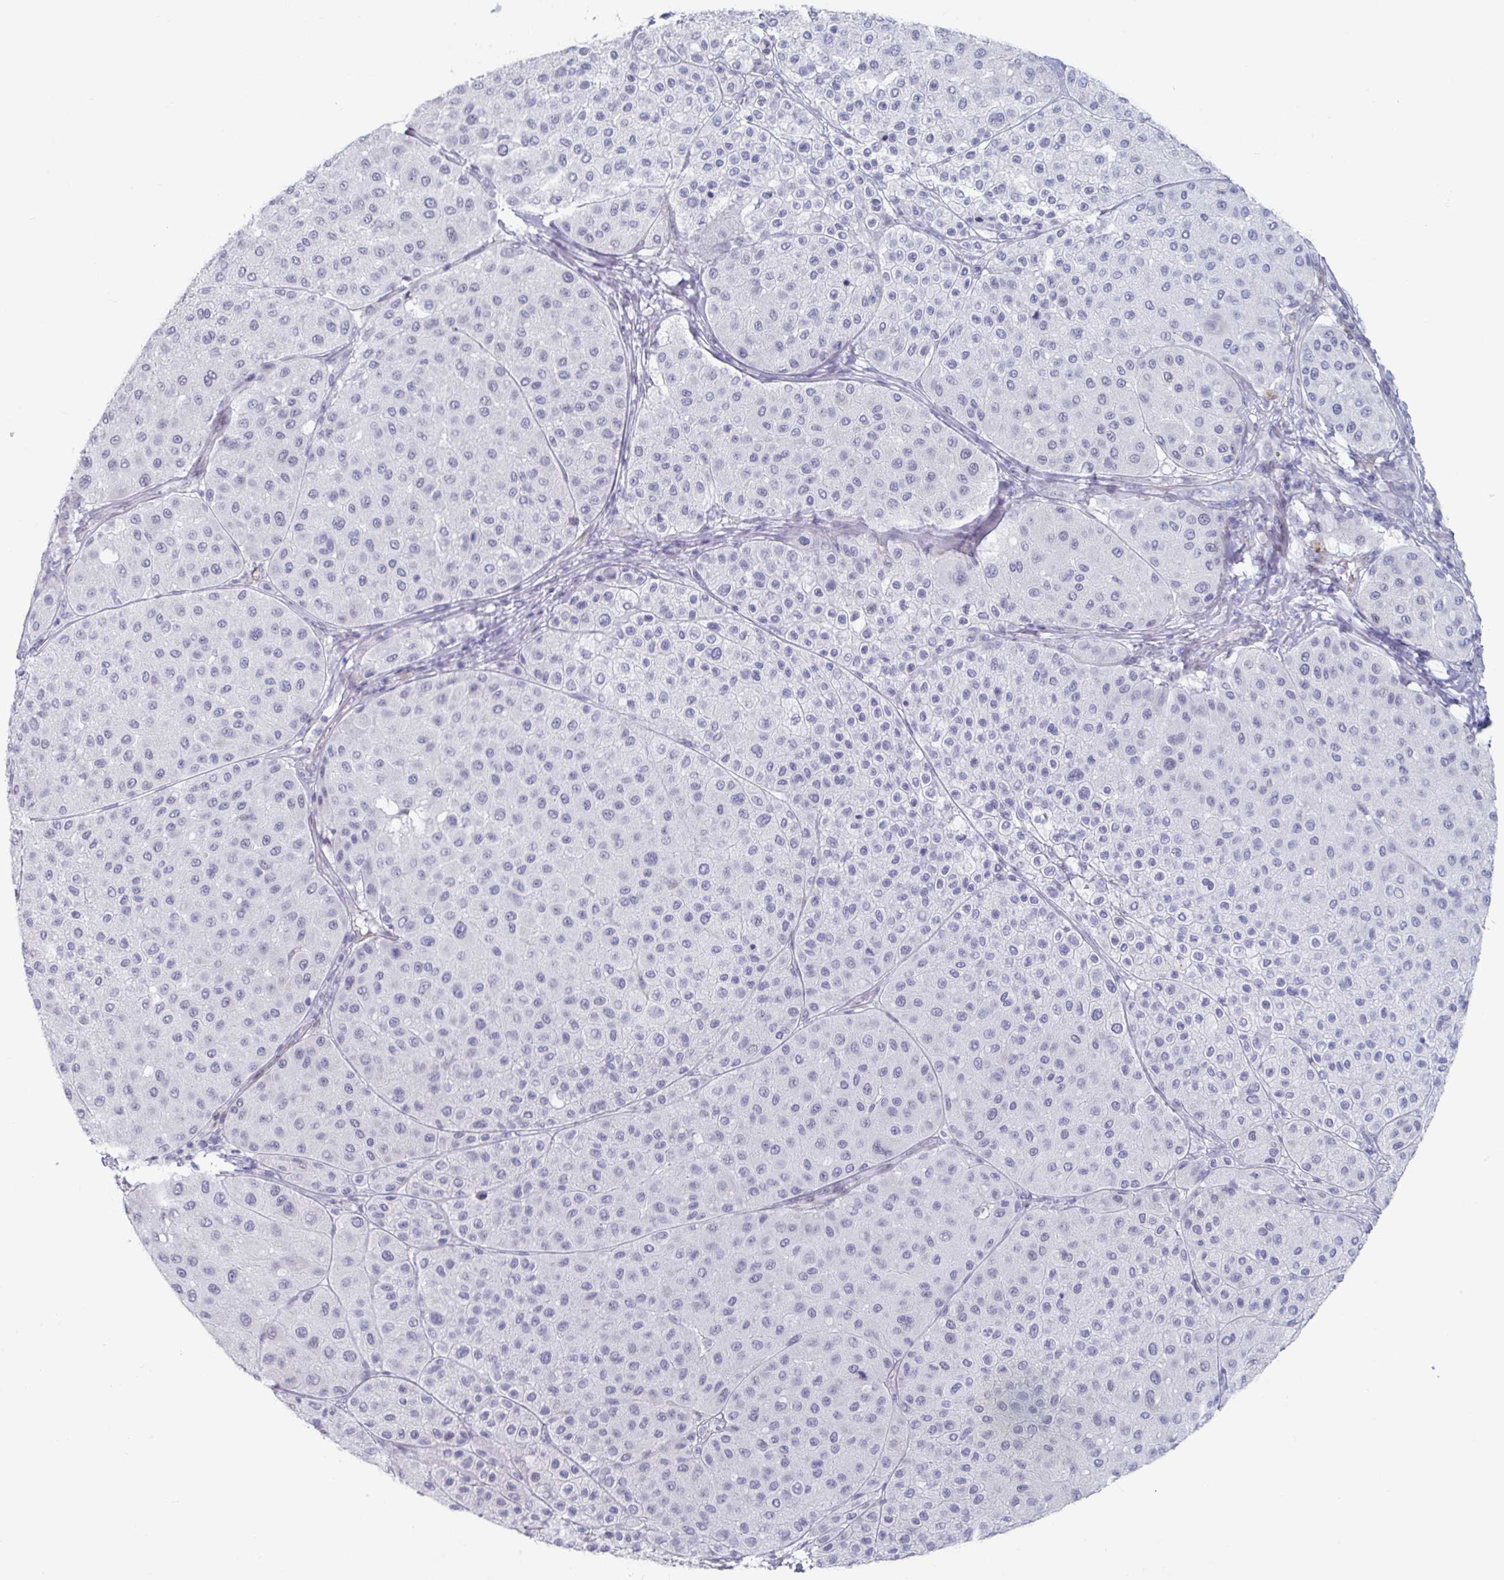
{"staining": {"intensity": "negative", "quantity": "none", "location": "none"}, "tissue": "melanoma", "cell_type": "Tumor cells", "image_type": "cancer", "snomed": [{"axis": "morphology", "description": "Malignant melanoma, Metastatic site"}, {"axis": "topography", "description": "Smooth muscle"}], "caption": "Immunohistochemistry (IHC) of human melanoma demonstrates no positivity in tumor cells. Nuclei are stained in blue.", "gene": "FOXA1", "patient": {"sex": "male", "age": 41}}